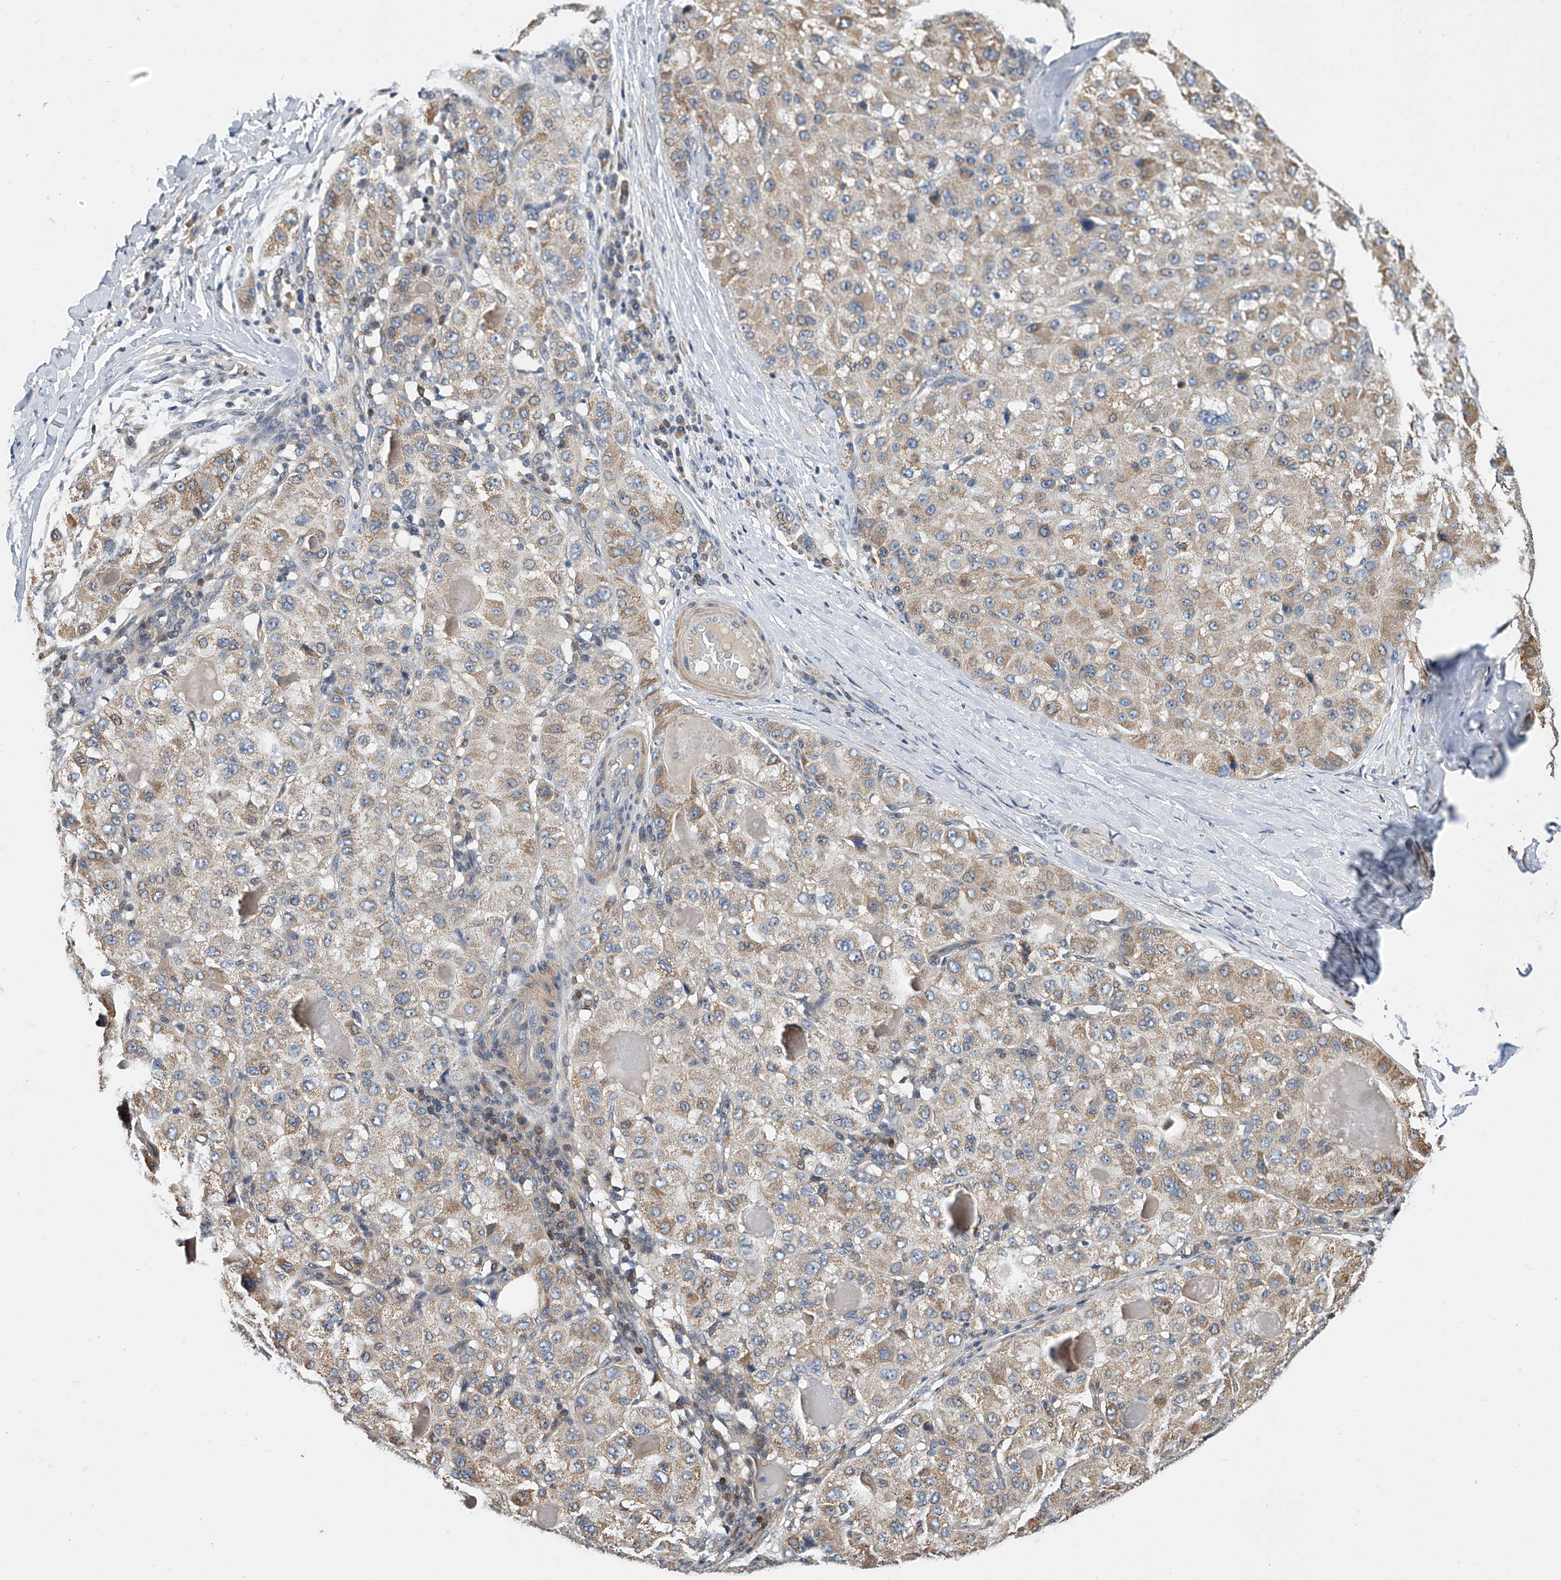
{"staining": {"intensity": "weak", "quantity": "25%-75%", "location": "cytoplasmic/membranous"}, "tissue": "liver cancer", "cell_type": "Tumor cells", "image_type": "cancer", "snomed": [{"axis": "morphology", "description": "Carcinoma, Hepatocellular, NOS"}, {"axis": "topography", "description": "Liver"}], "caption": "Hepatocellular carcinoma (liver) stained for a protein displays weak cytoplasmic/membranous positivity in tumor cells.", "gene": "CD200", "patient": {"sex": "male", "age": 80}}